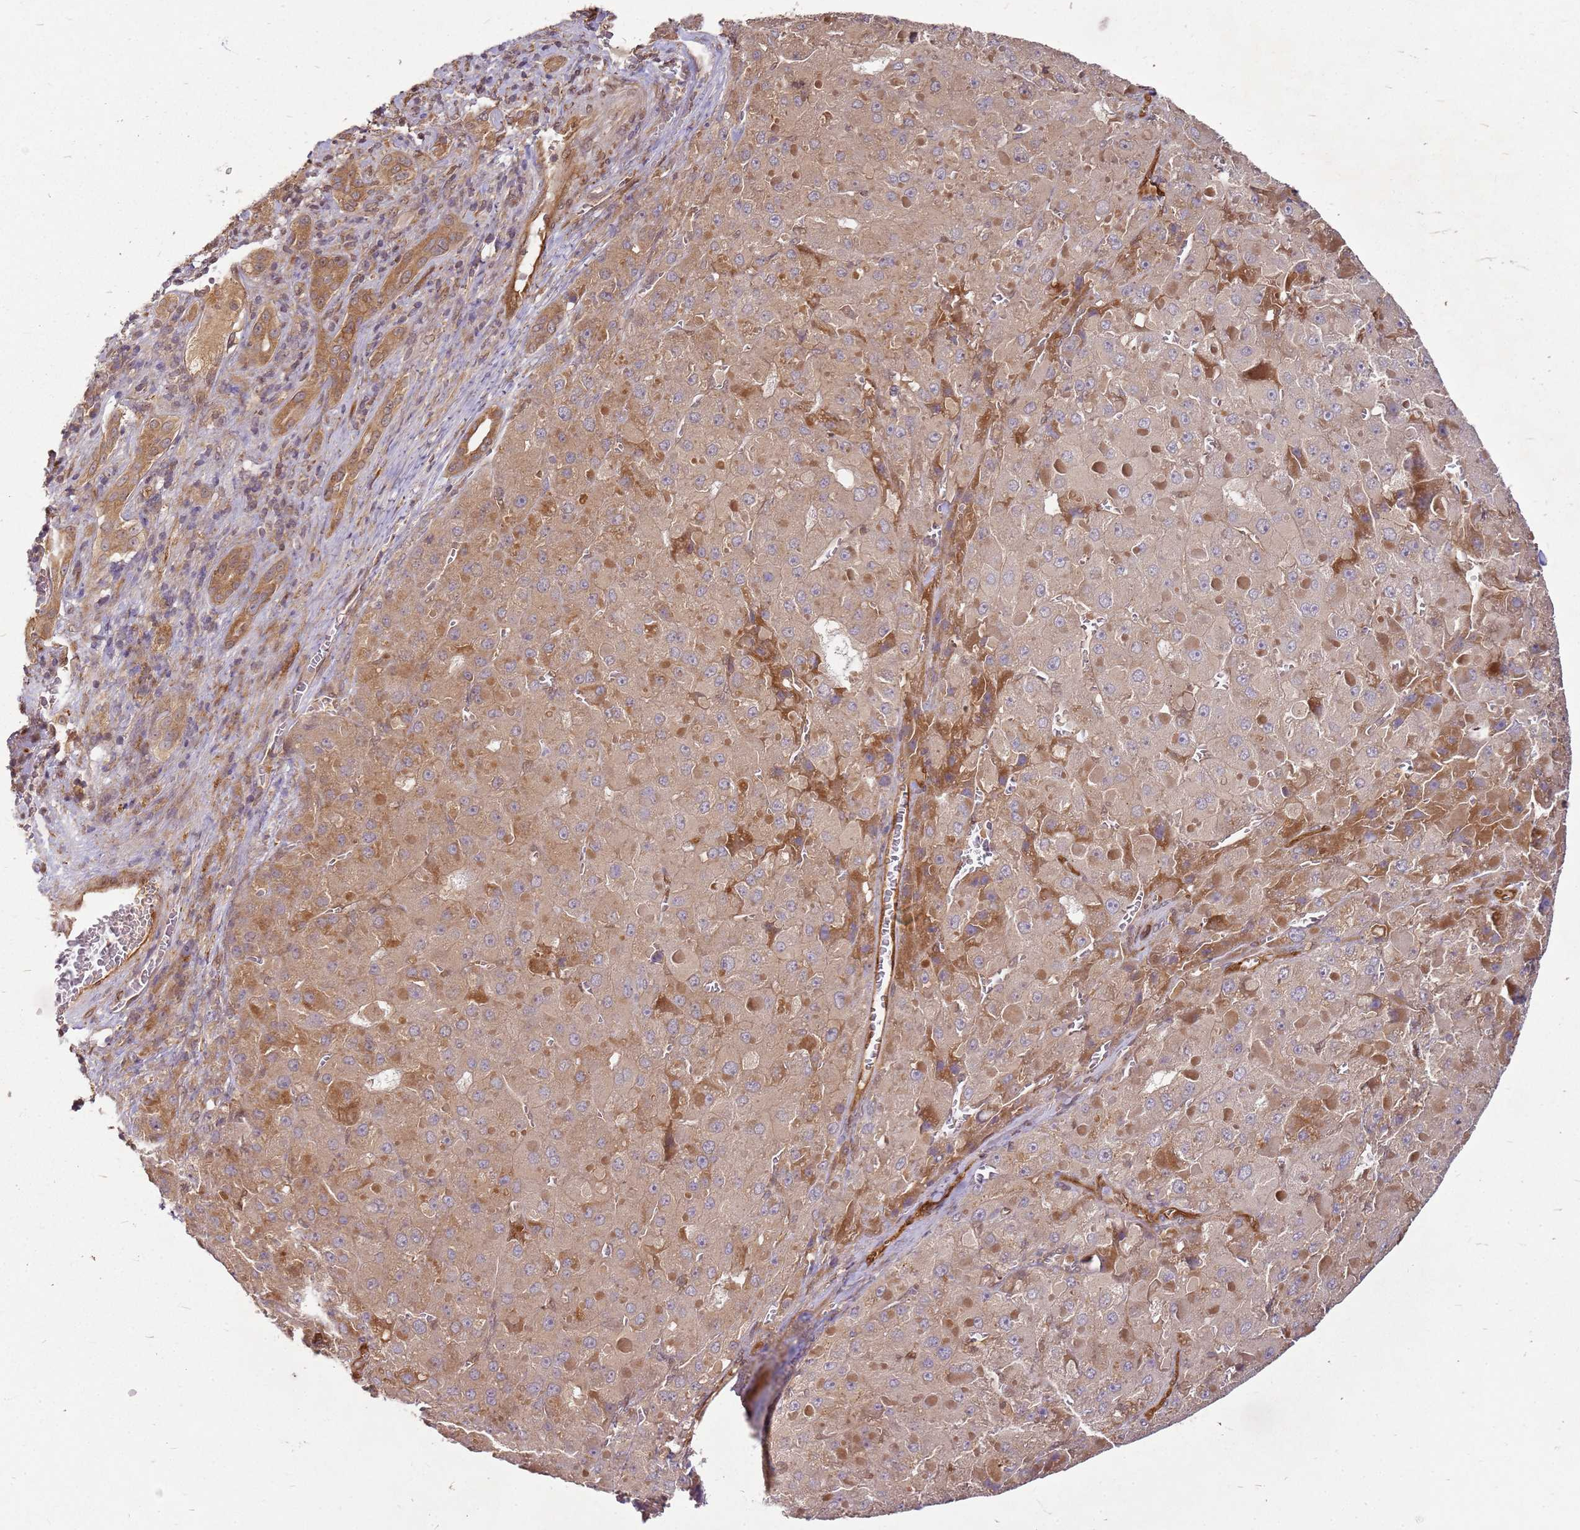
{"staining": {"intensity": "moderate", "quantity": ">75%", "location": "cytoplasmic/membranous"}, "tissue": "liver cancer", "cell_type": "Tumor cells", "image_type": "cancer", "snomed": [{"axis": "morphology", "description": "Carcinoma, Hepatocellular, NOS"}, {"axis": "topography", "description": "Liver"}], "caption": "A brown stain labels moderate cytoplasmic/membranous positivity of a protein in hepatocellular carcinoma (liver) tumor cells.", "gene": "NUDT14", "patient": {"sex": "female", "age": 73}}